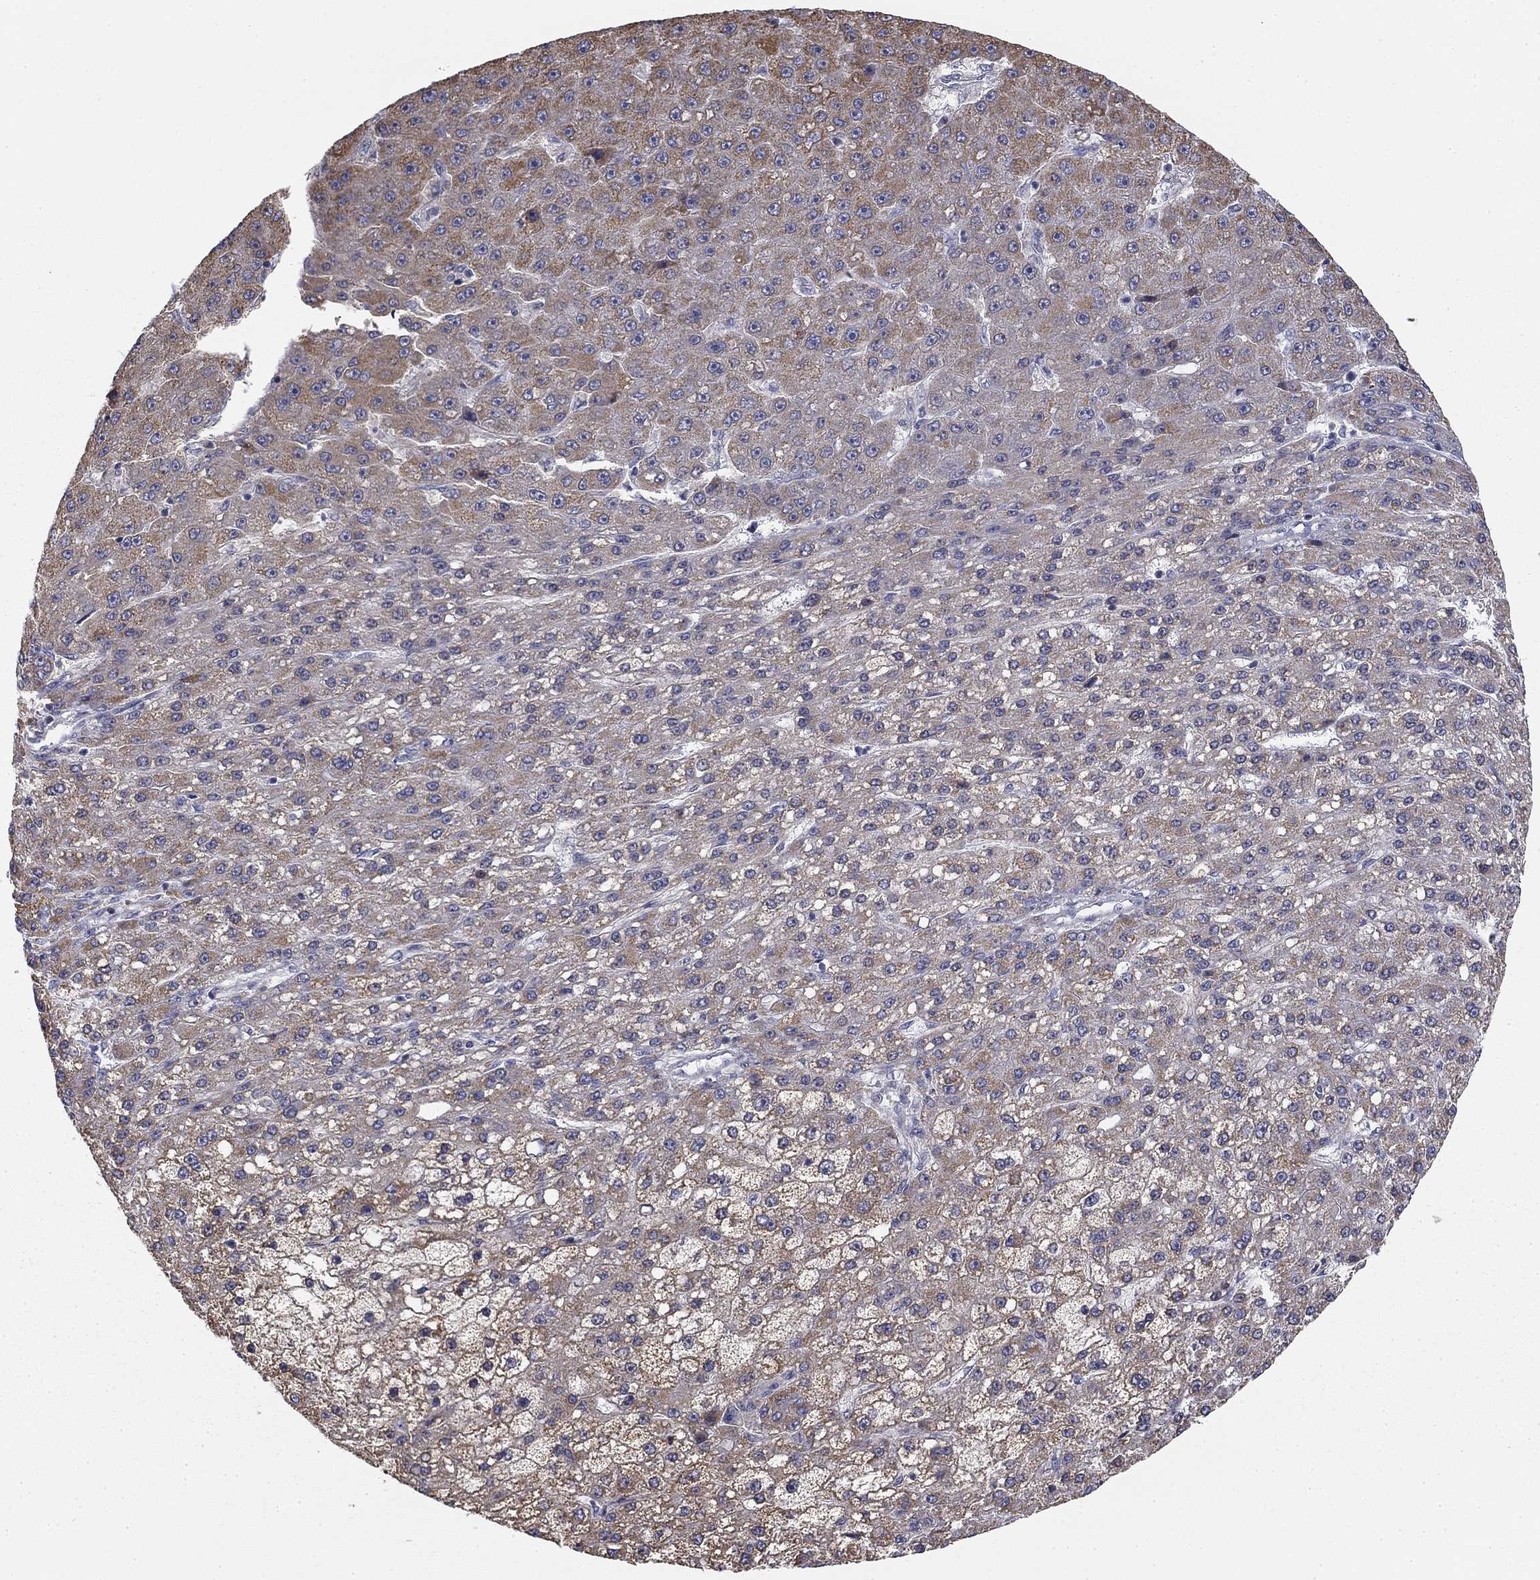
{"staining": {"intensity": "moderate", "quantity": "<25%", "location": "cytoplasmic/membranous"}, "tissue": "liver cancer", "cell_type": "Tumor cells", "image_type": "cancer", "snomed": [{"axis": "morphology", "description": "Carcinoma, Hepatocellular, NOS"}, {"axis": "topography", "description": "Liver"}], "caption": "This is an image of immunohistochemistry staining of hepatocellular carcinoma (liver), which shows moderate positivity in the cytoplasmic/membranous of tumor cells.", "gene": "SLC2A9", "patient": {"sex": "male", "age": 67}}